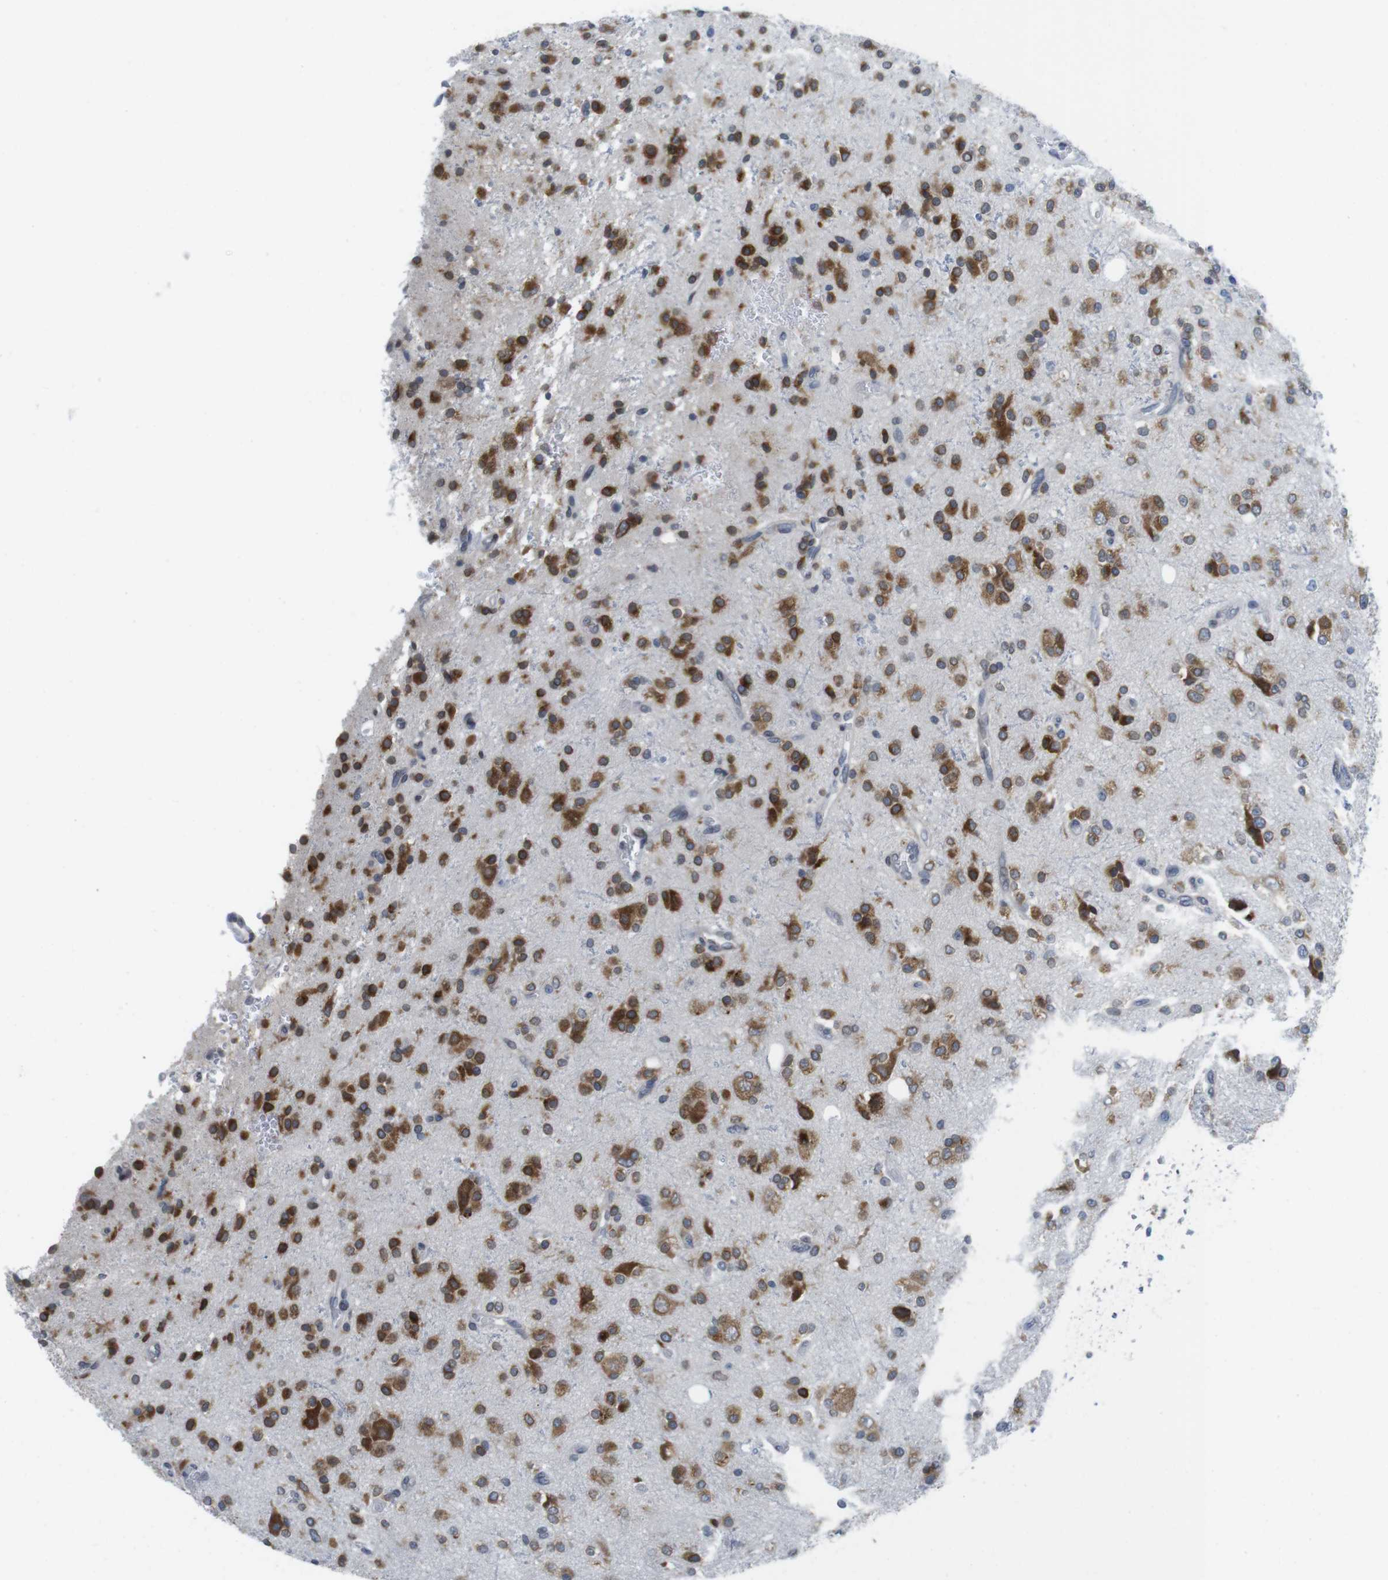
{"staining": {"intensity": "strong", "quantity": "25%-75%", "location": "cytoplasmic/membranous"}, "tissue": "glioma", "cell_type": "Tumor cells", "image_type": "cancer", "snomed": [{"axis": "morphology", "description": "Glioma, malignant, High grade"}, {"axis": "topography", "description": "Brain"}], "caption": "Approximately 25%-75% of tumor cells in glioma demonstrate strong cytoplasmic/membranous protein expression as visualized by brown immunohistochemical staining.", "gene": "ERGIC3", "patient": {"sex": "male", "age": 47}}